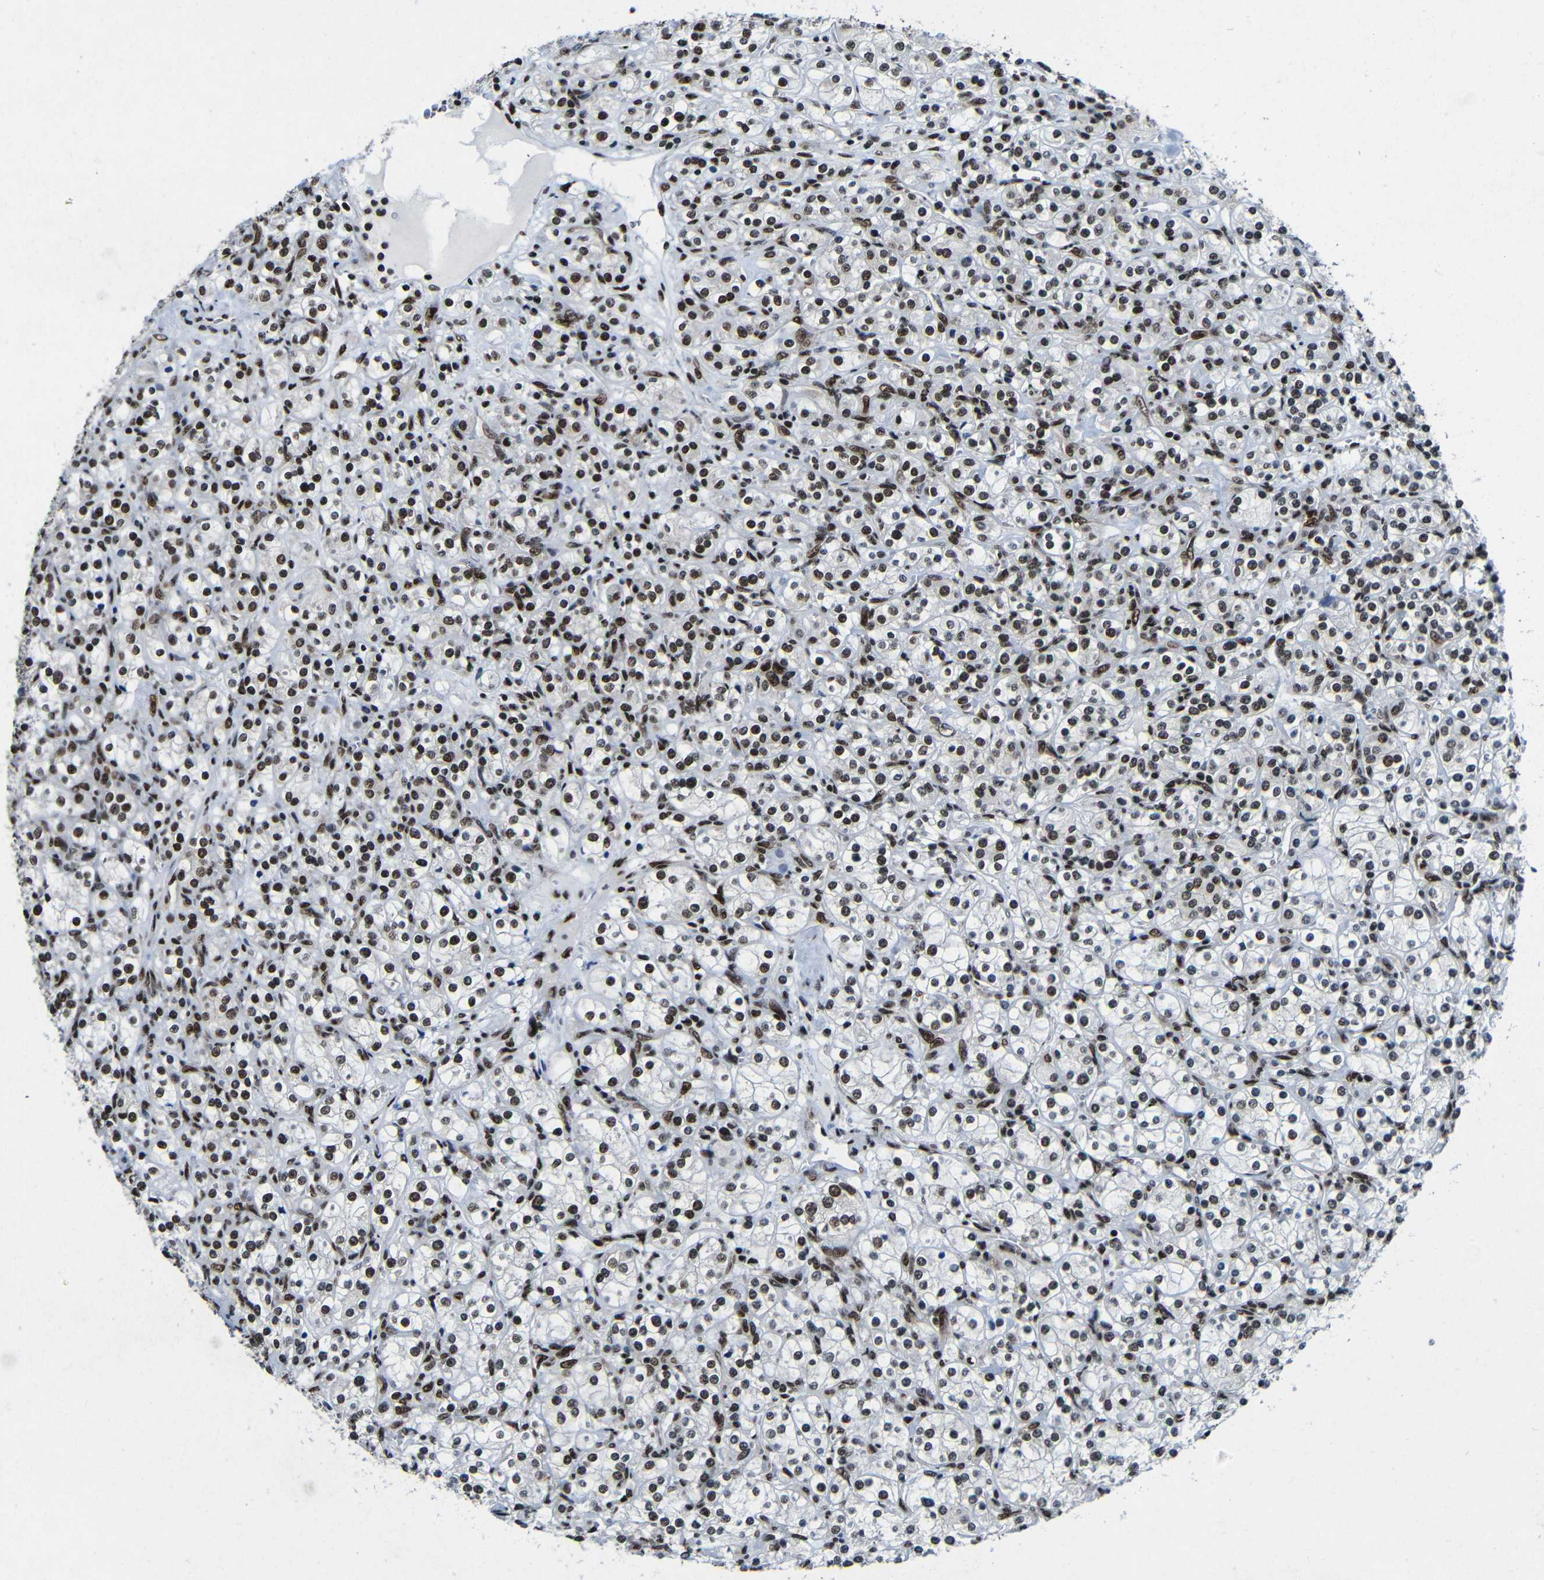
{"staining": {"intensity": "strong", "quantity": "25%-75%", "location": "nuclear"}, "tissue": "renal cancer", "cell_type": "Tumor cells", "image_type": "cancer", "snomed": [{"axis": "morphology", "description": "Adenocarcinoma, NOS"}, {"axis": "topography", "description": "Kidney"}], "caption": "Immunohistochemical staining of human adenocarcinoma (renal) reveals high levels of strong nuclear positivity in approximately 25%-75% of tumor cells. (DAB = brown stain, brightfield microscopy at high magnification).", "gene": "PTBP1", "patient": {"sex": "male", "age": 77}}